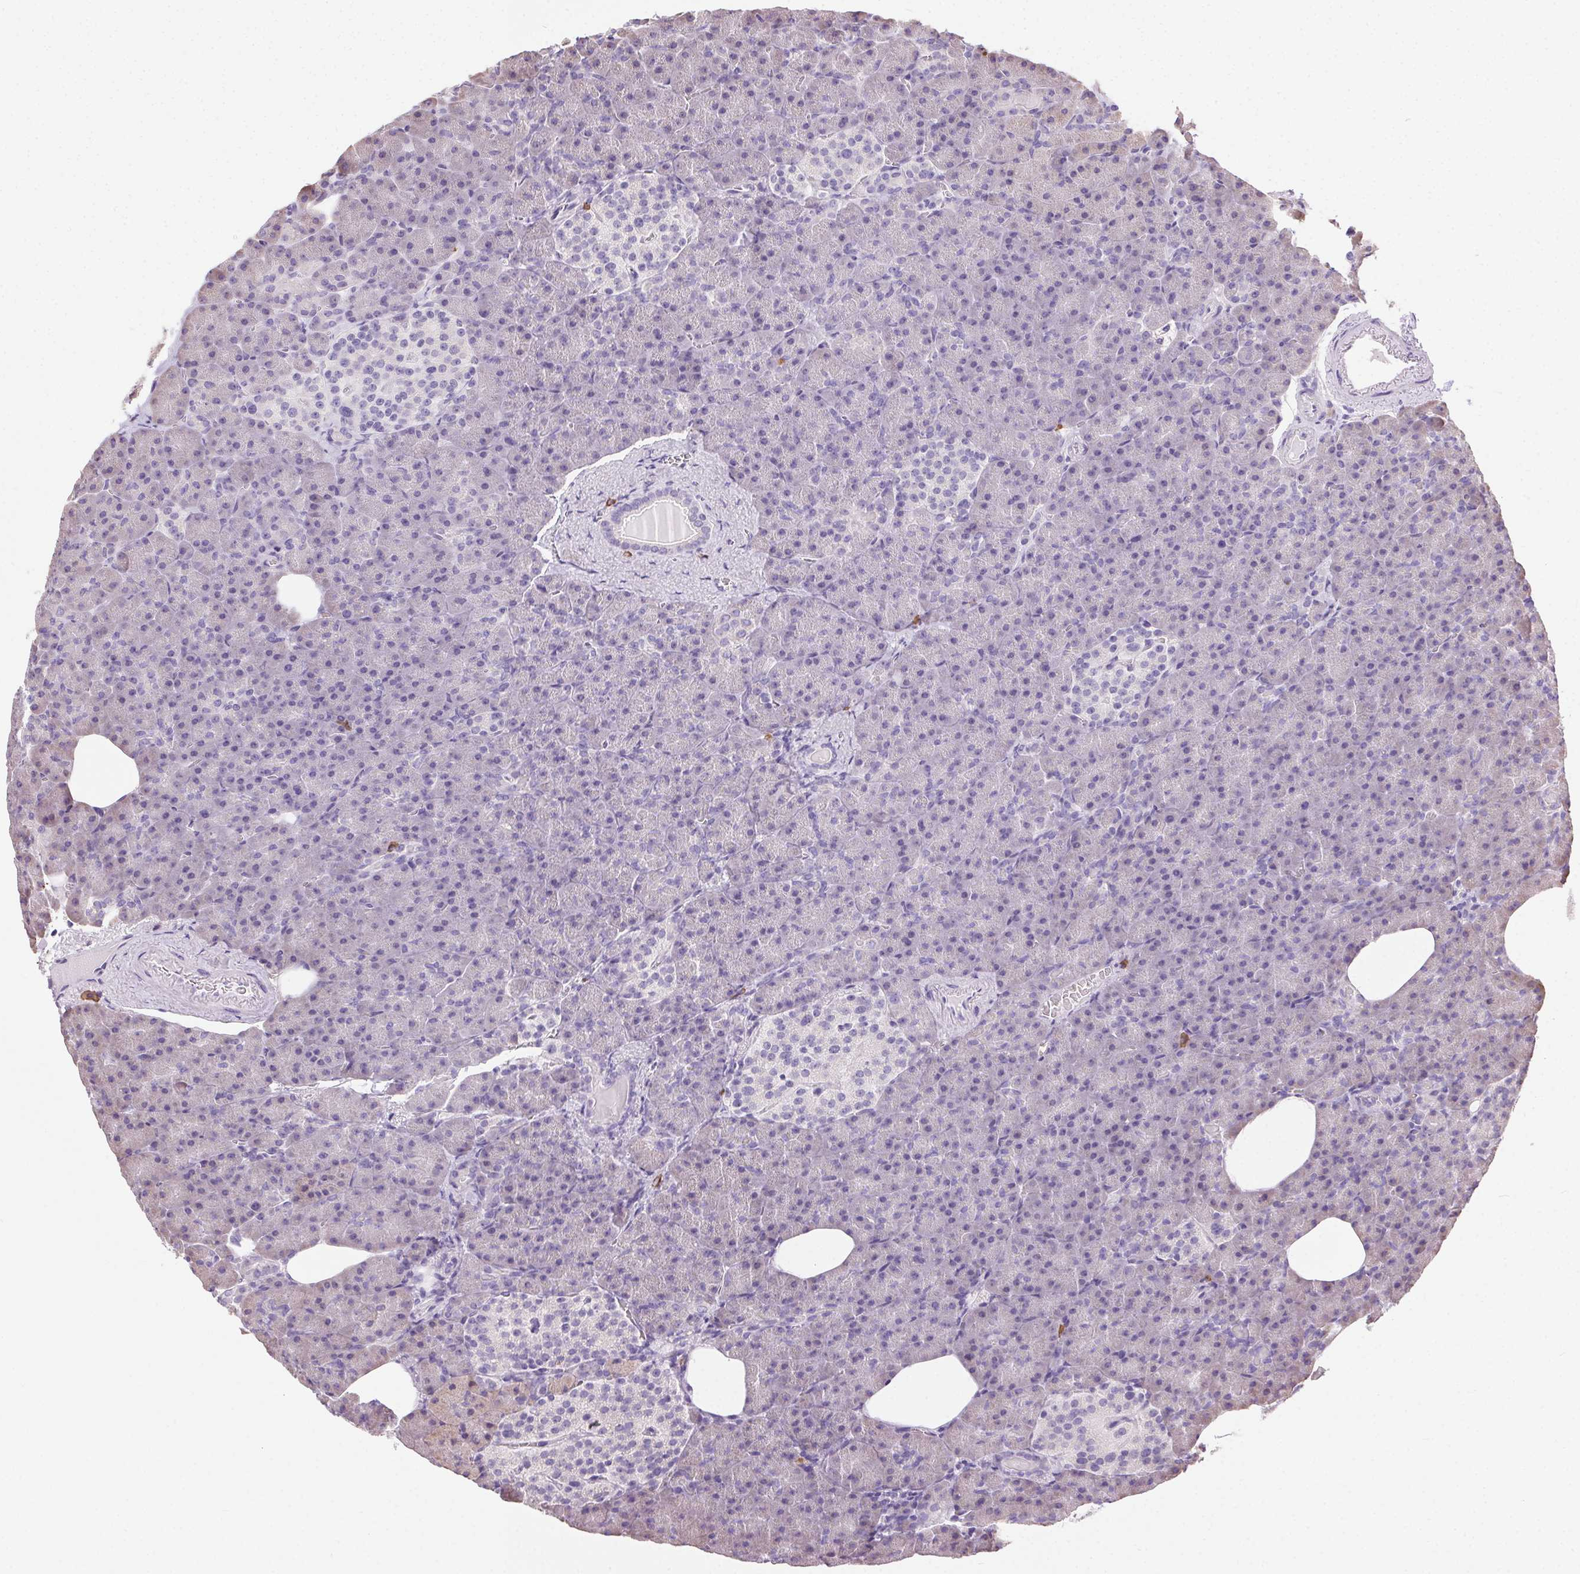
{"staining": {"intensity": "negative", "quantity": "none", "location": "none"}, "tissue": "pancreas", "cell_type": "Exocrine glandular cells", "image_type": "normal", "snomed": [{"axis": "morphology", "description": "Normal tissue, NOS"}, {"axis": "topography", "description": "Pancreas"}], "caption": "Pancreas was stained to show a protein in brown. There is no significant positivity in exocrine glandular cells. The staining is performed using DAB (3,3'-diaminobenzidine) brown chromogen with nuclei counter-stained in using hematoxylin.", "gene": "SNX31", "patient": {"sex": "female", "age": 74}}